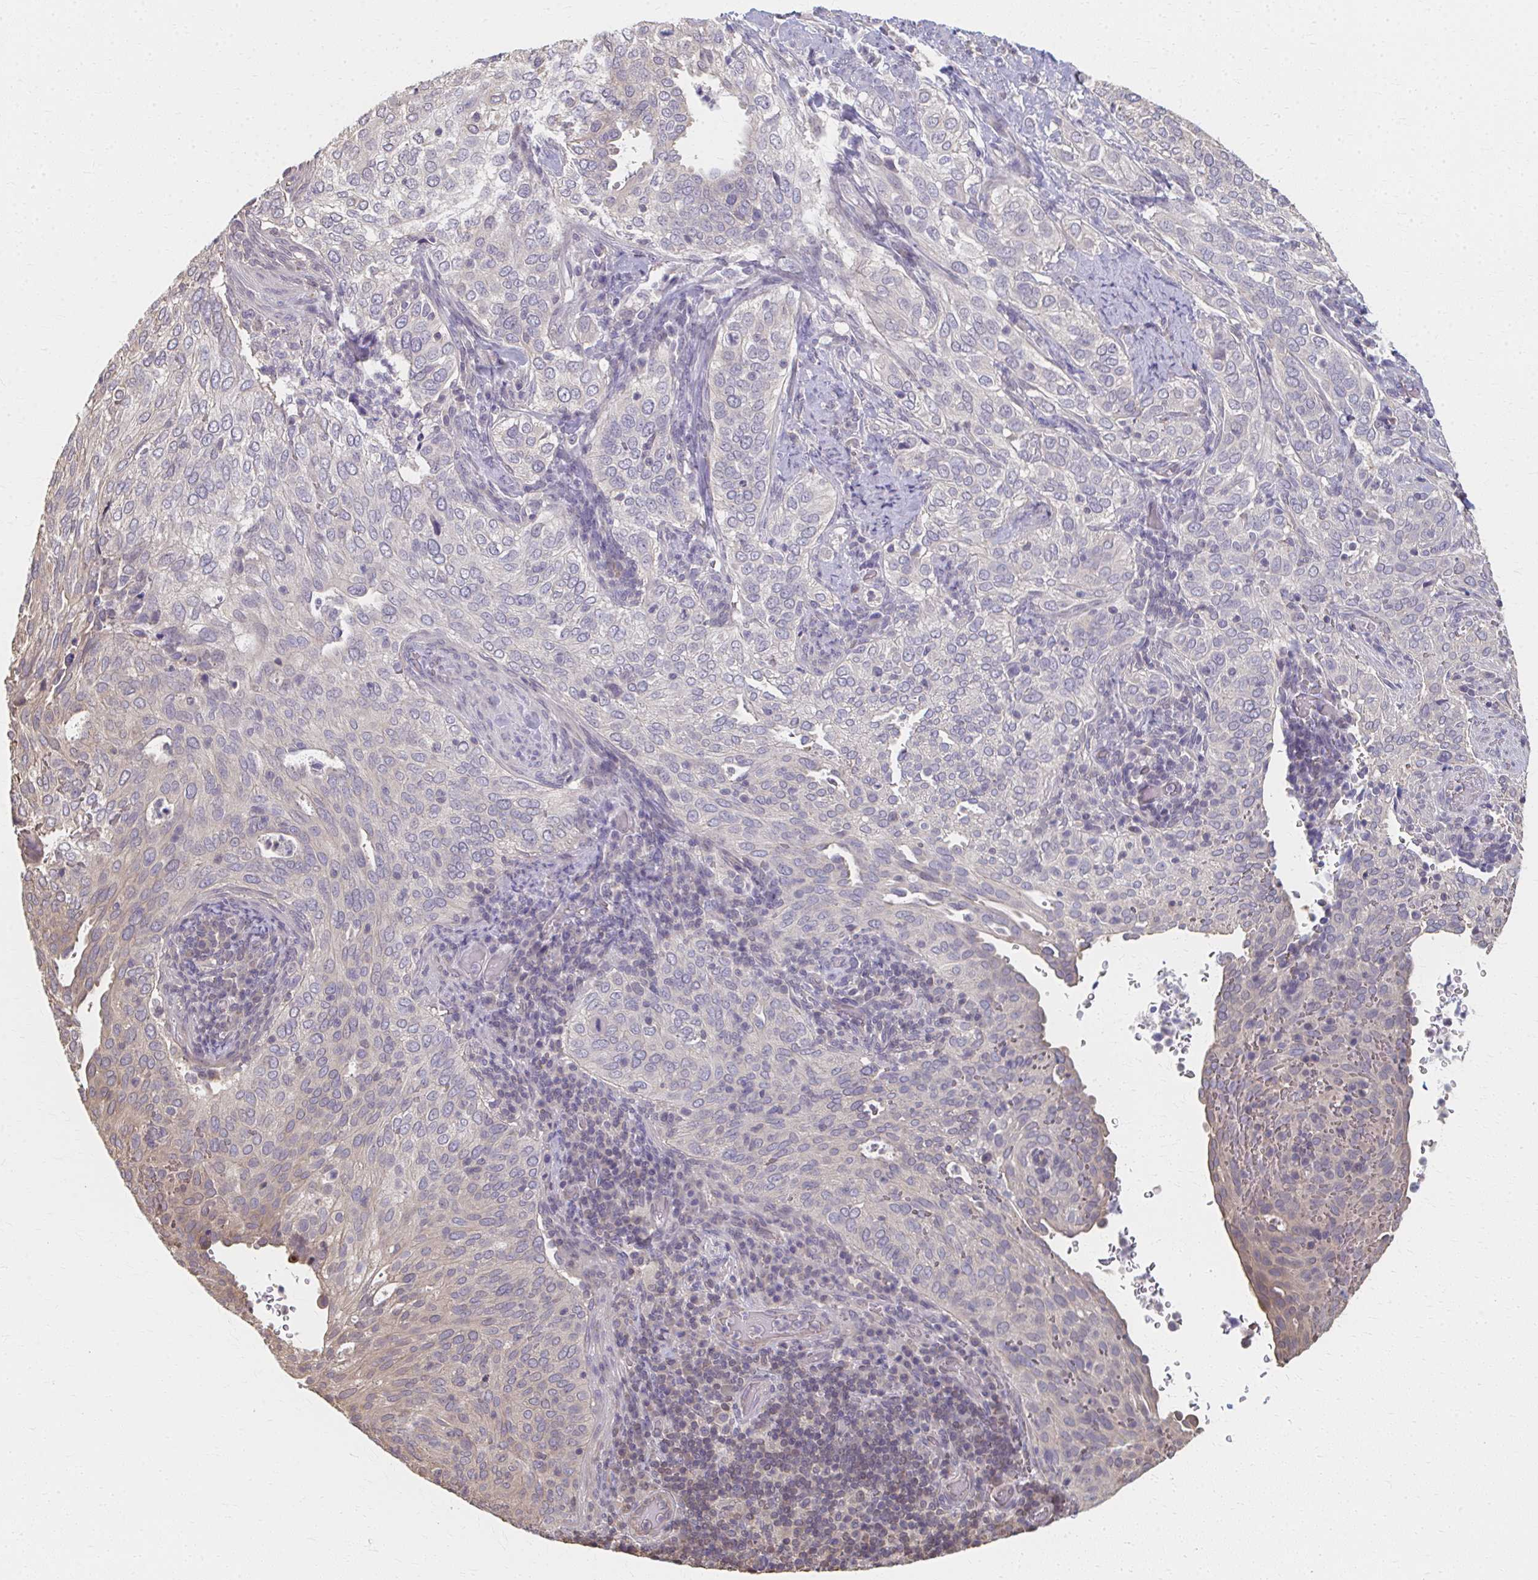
{"staining": {"intensity": "negative", "quantity": "none", "location": "none"}, "tissue": "cervical cancer", "cell_type": "Tumor cells", "image_type": "cancer", "snomed": [{"axis": "morphology", "description": "Squamous cell carcinoma, NOS"}, {"axis": "topography", "description": "Cervix"}], "caption": "The image demonstrates no staining of tumor cells in squamous cell carcinoma (cervical).", "gene": "RABGAP1L", "patient": {"sex": "female", "age": 38}}